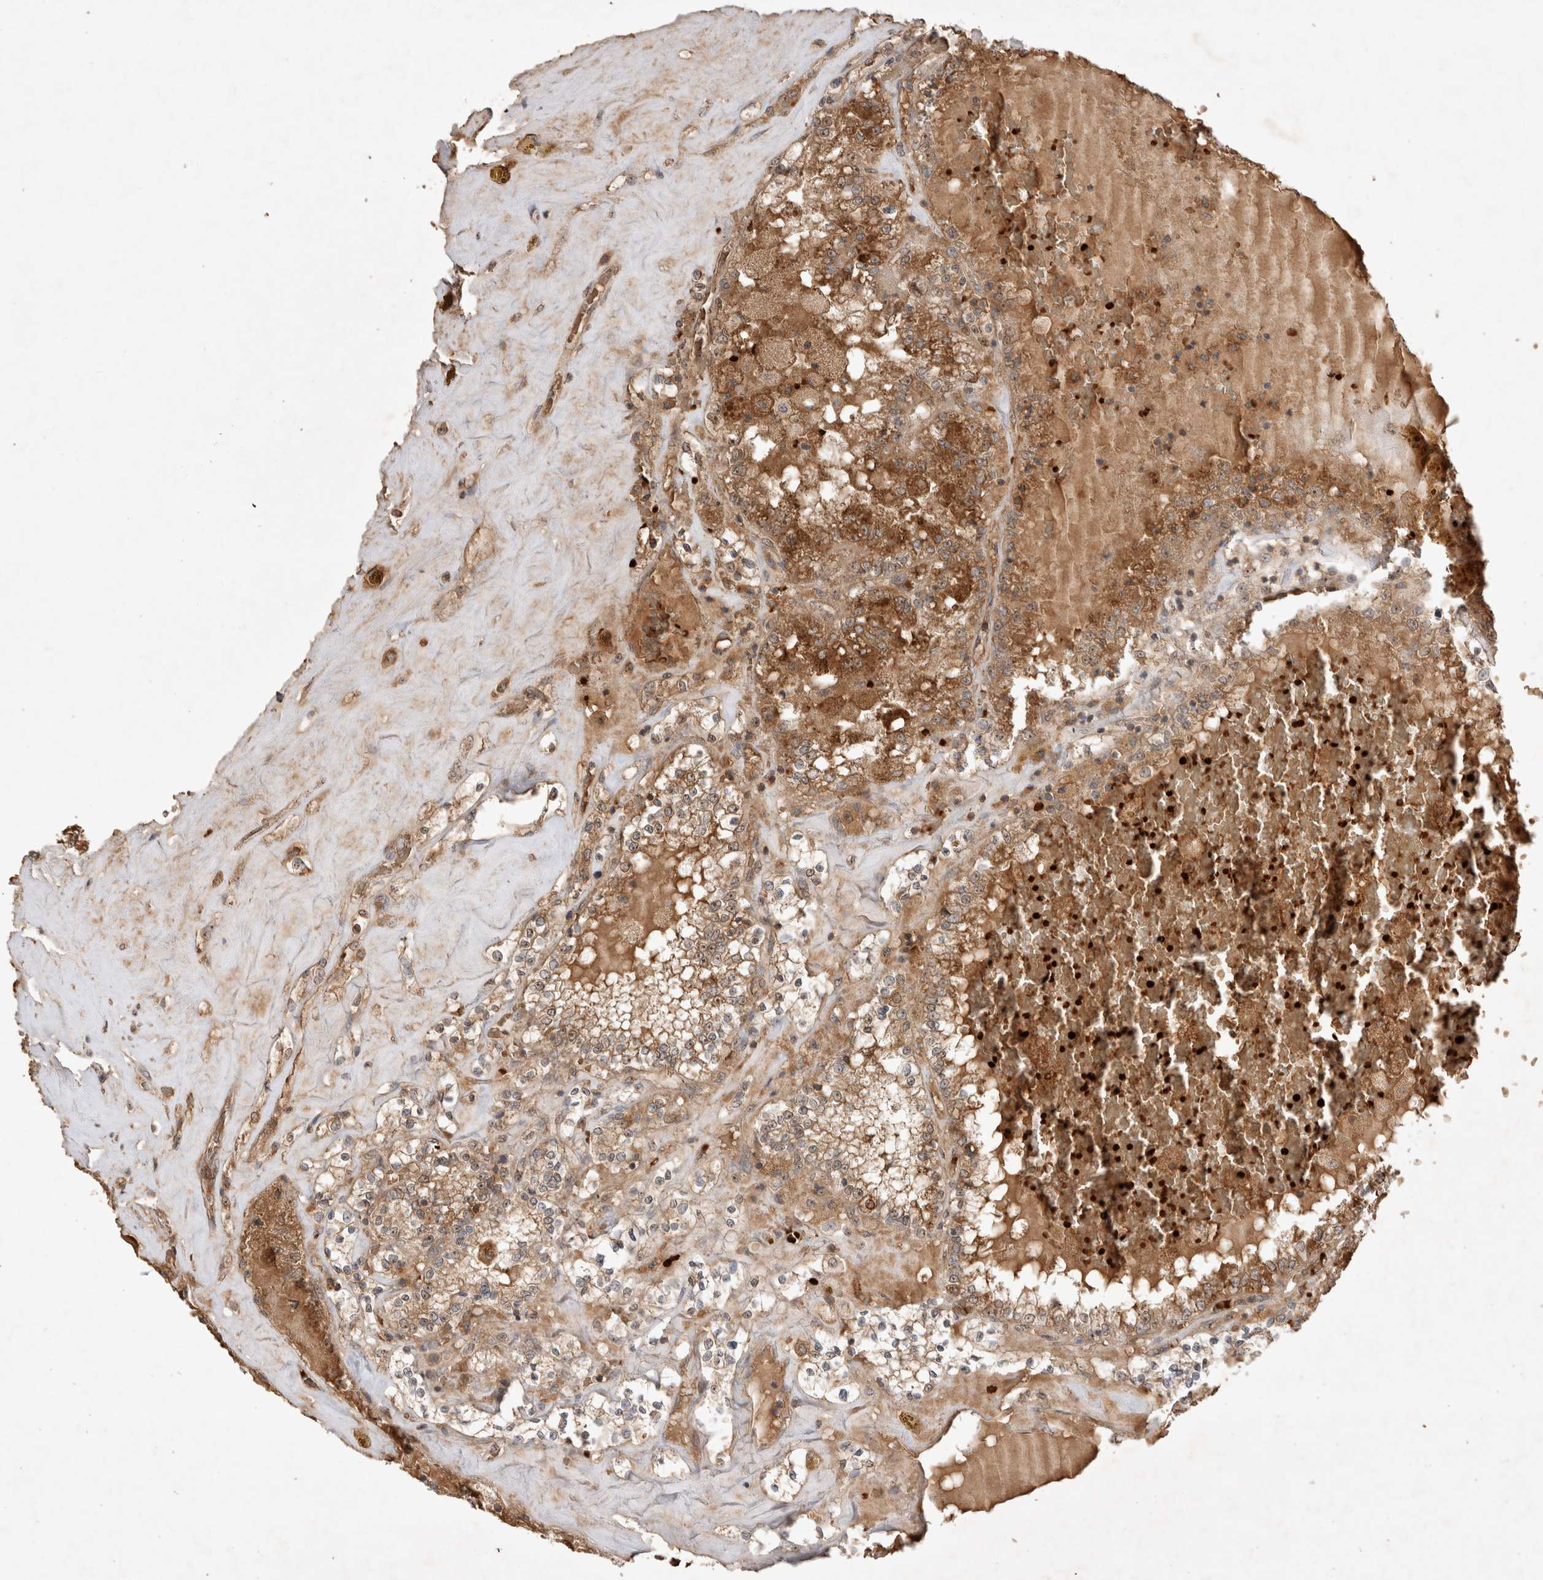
{"staining": {"intensity": "moderate", "quantity": ">75%", "location": "cytoplasmic/membranous"}, "tissue": "renal cancer", "cell_type": "Tumor cells", "image_type": "cancer", "snomed": [{"axis": "morphology", "description": "Adenocarcinoma, NOS"}, {"axis": "topography", "description": "Kidney"}], "caption": "Renal cancer was stained to show a protein in brown. There is medium levels of moderate cytoplasmic/membranous staining in about >75% of tumor cells. The staining was performed using DAB (3,3'-diaminobenzidine) to visualize the protein expression in brown, while the nuclei were stained in blue with hematoxylin (Magnification: 20x).", "gene": "FAM221A", "patient": {"sex": "female", "age": 56}}